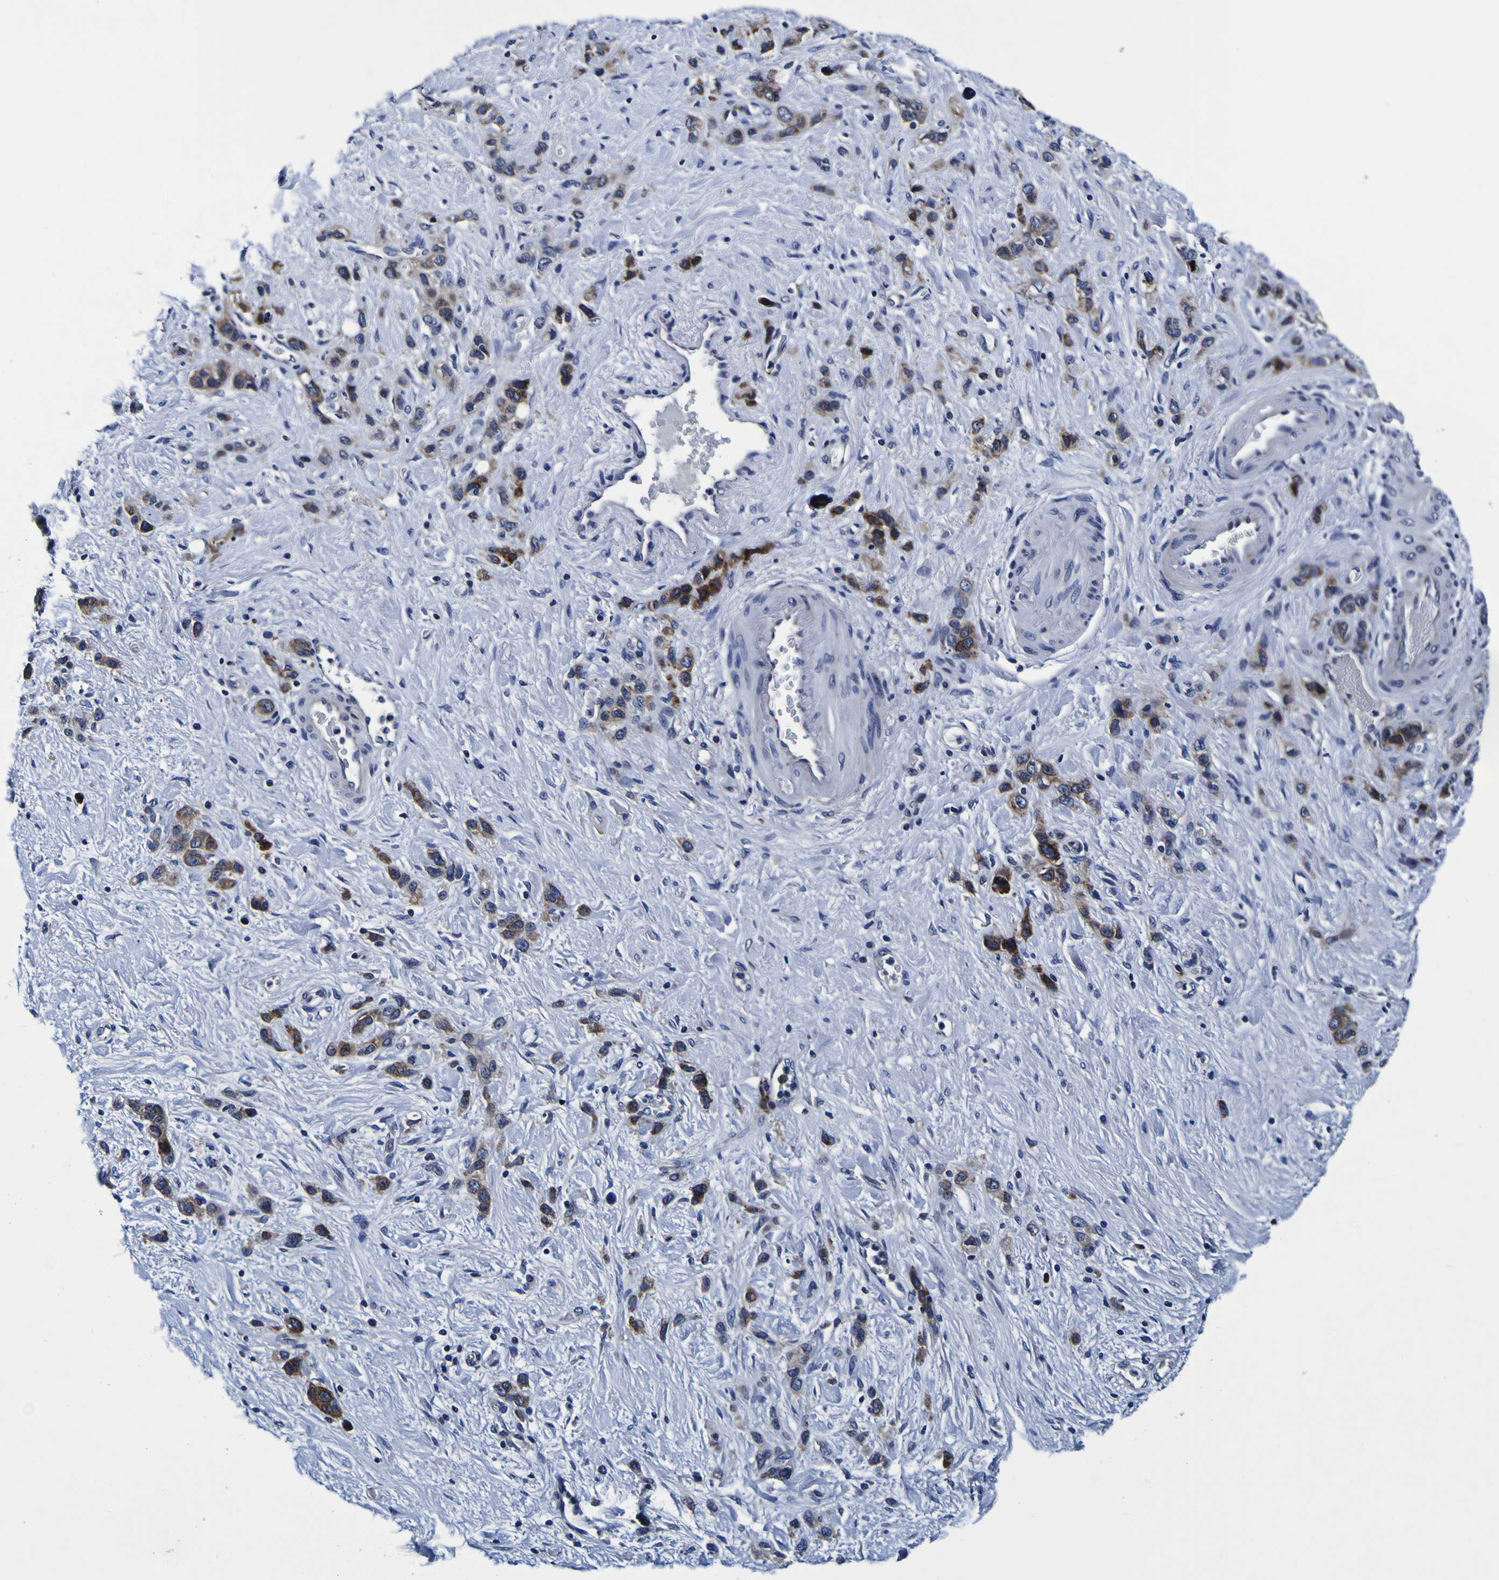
{"staining": {"intensity": "moderate", "quantity": ">75%", "location": "cytoplasmic/membranous"}, "tissue": "stomach cancer", "cell_type": "Tumor cells", "image_type": "cancer", "snomed": [{"axis": "morphology", "description": "Adenocarcinoma, NOS"}, {"axis": "morphology", "description": "Adenocarcinoma, High grade"}, {"axis": "topography", "description": "Stomach, upper"}, {"axis": "topography", "description": "Stomach, lower"}], "caption": "Stomach adenocarcinoma (high-grade) tissue reveals moderate cytoplasmic/membranous positivity in approximately >75% of tumor cells, visualized by immunohistochemistry.", "gene": "SORCS1", "patient": {"sex": "female", "age": 65}}